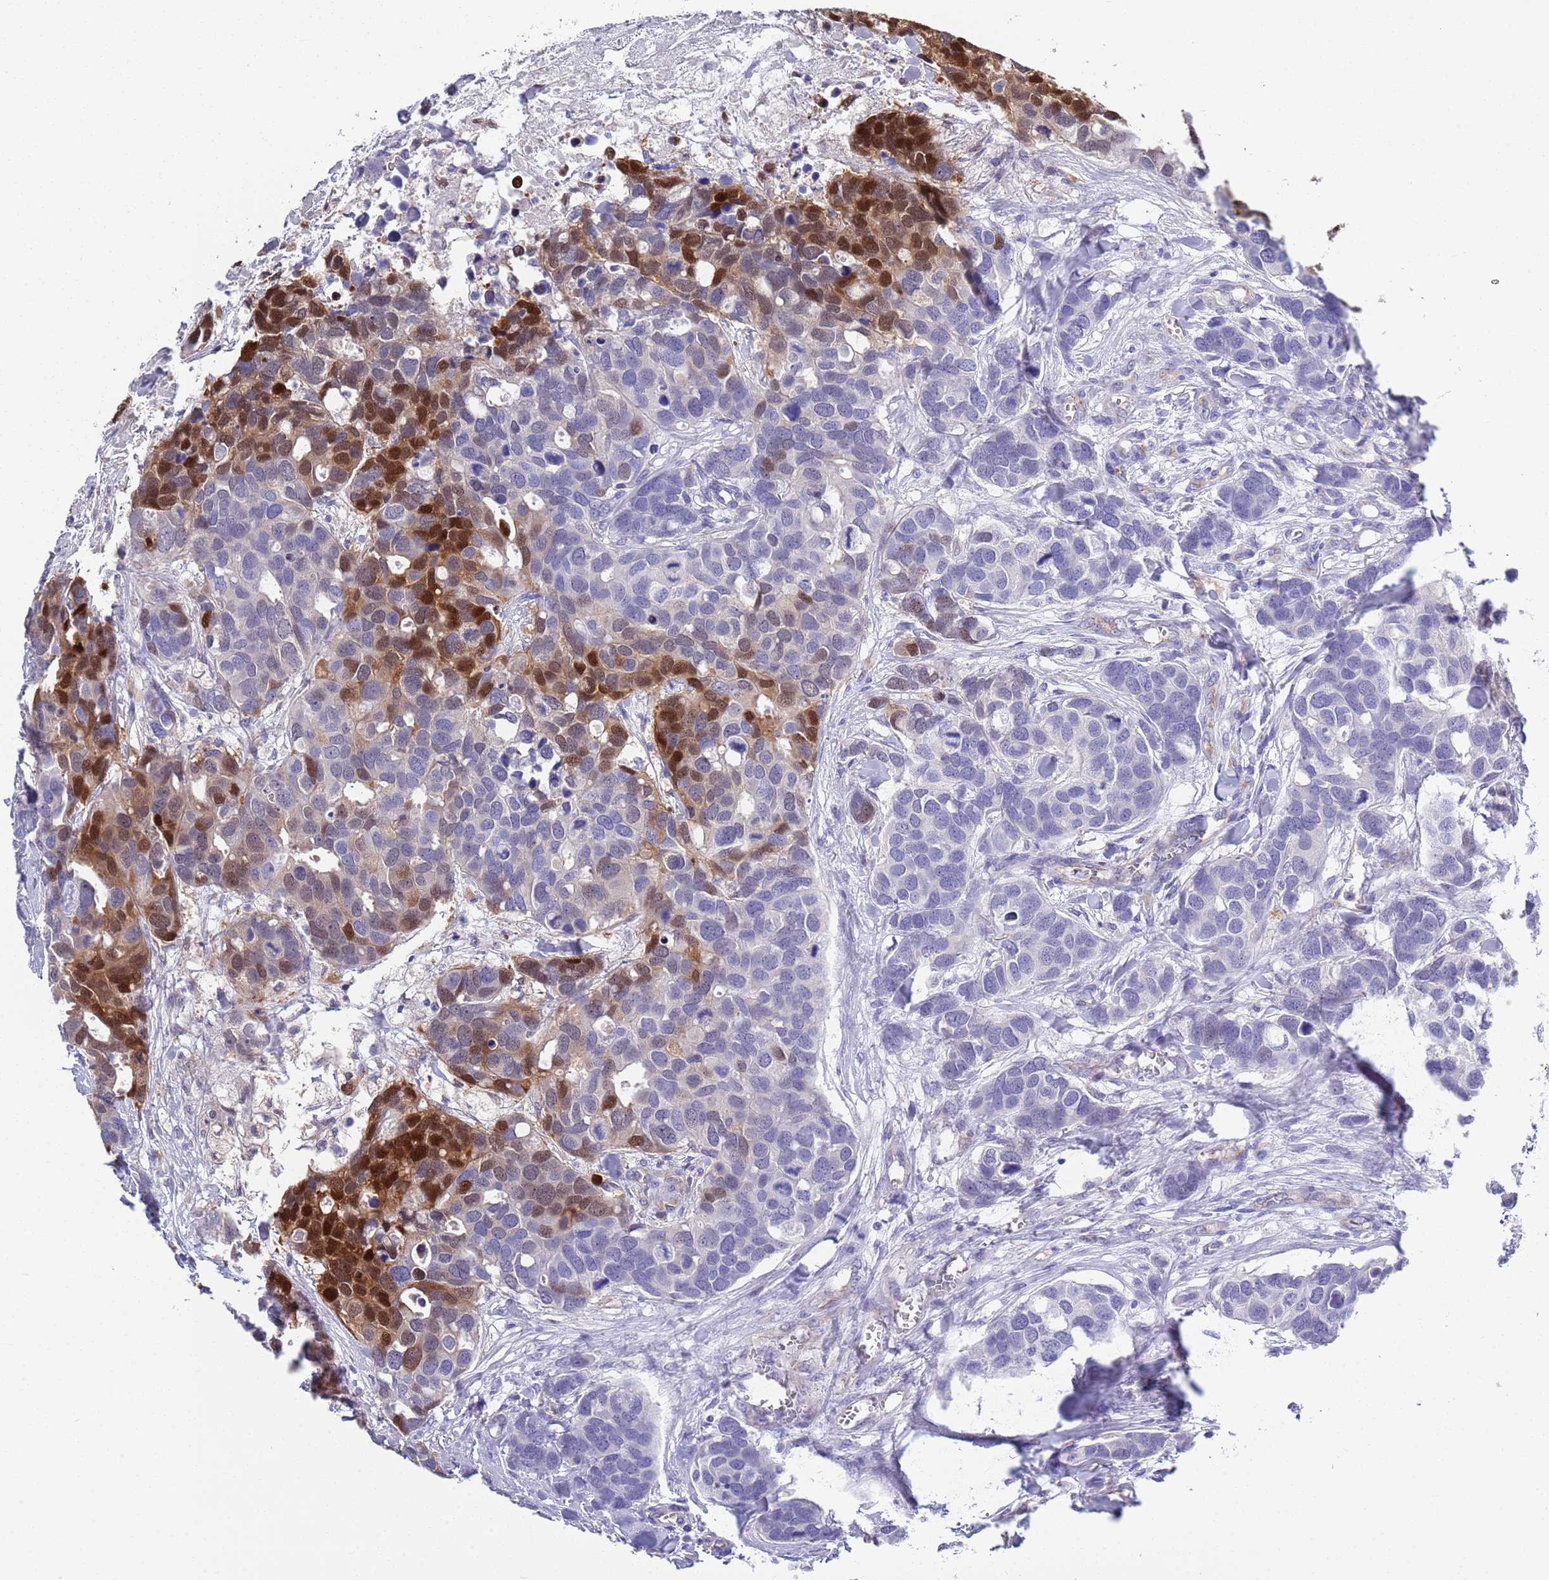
{"staining": {"intensity": "strong", "quantity": "25%-75%", "location": "nuclear"}, "tissue": "breast cancer", "cell_type": "Tumor cells", "image_type": "cancer", "snomed": [{"axis": "morphology", "description": "Duct carcinoma"}, {"axis": "topography", "description": "Breast"}], "caption": "Strong nuclear staining is identified in about 25%-75% of tumor cells in intraductal carcinoma (breast).", "gene": "BRMS1L", "patient": {"sex": "female", "age": 83}}